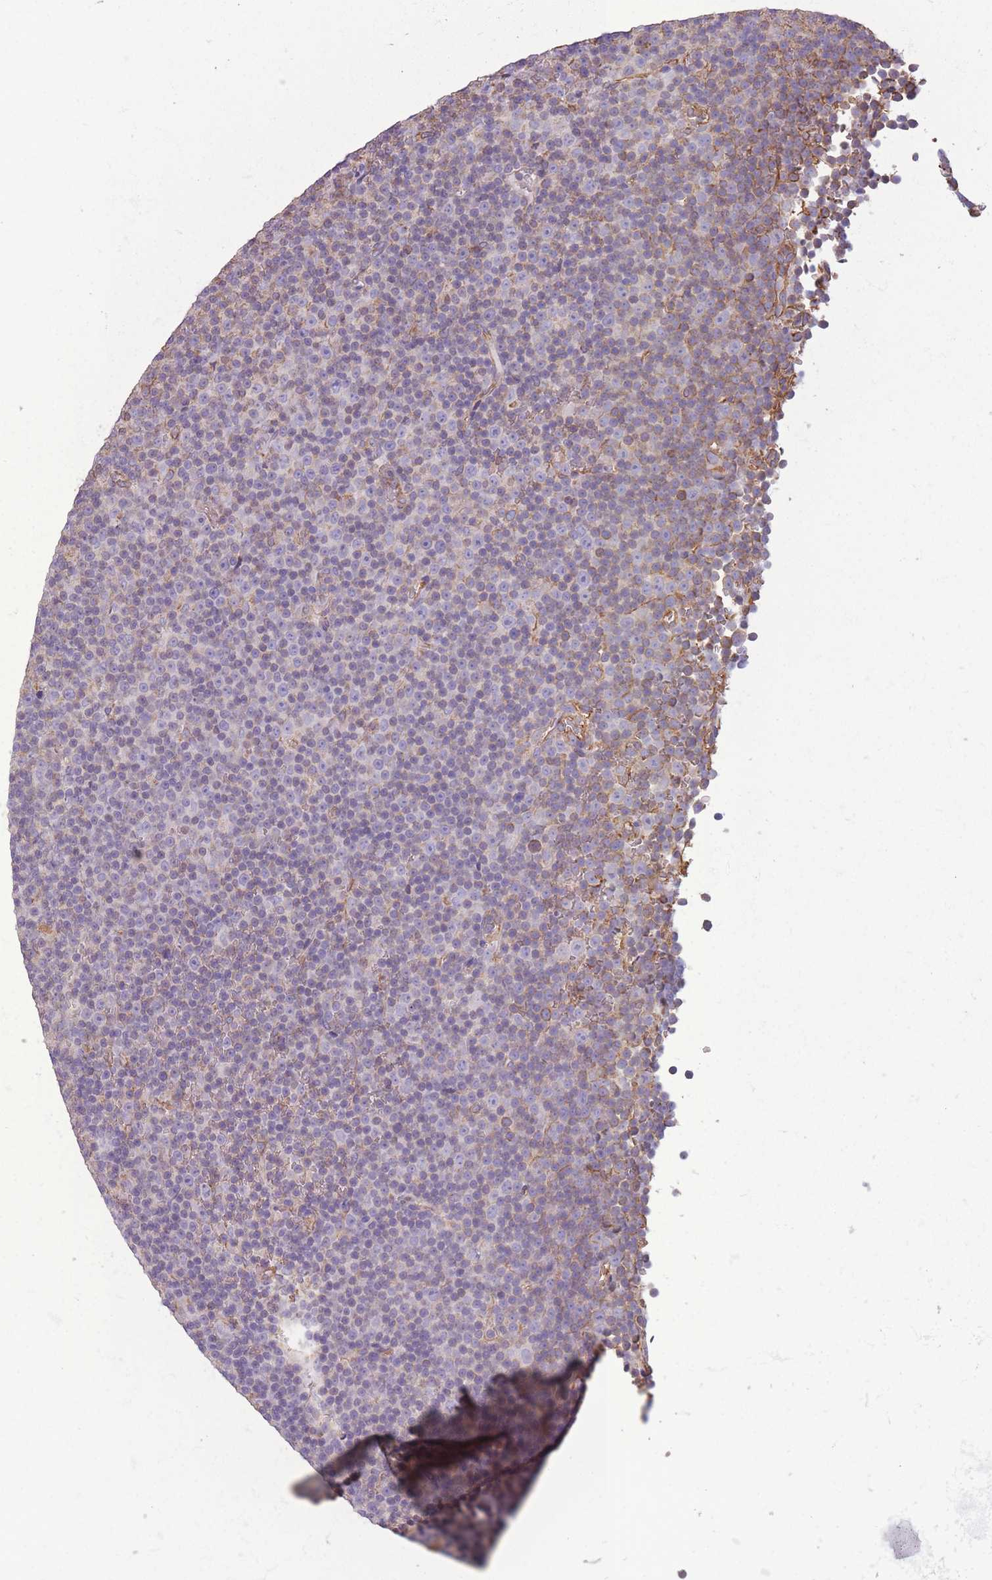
{"staining": {"intensity": "negative", "quantity": "none", "location": "none"}, "tissue": "lymphoma", "cell_type": "Tumor cells", "image_type": "cancer", "snomed": [{"axis": "morphology", "description": "Malignant lymphoma, non-Hodgkin's type, Low grade"}, {"axis": "topography", "description": "Lymph node"}], "caption": "Human lymphoma stained for a protein using IHC reveals no staining in tumor cells.", "gene": "ADD1", "patient": {"sex": "female", "age": 67}}